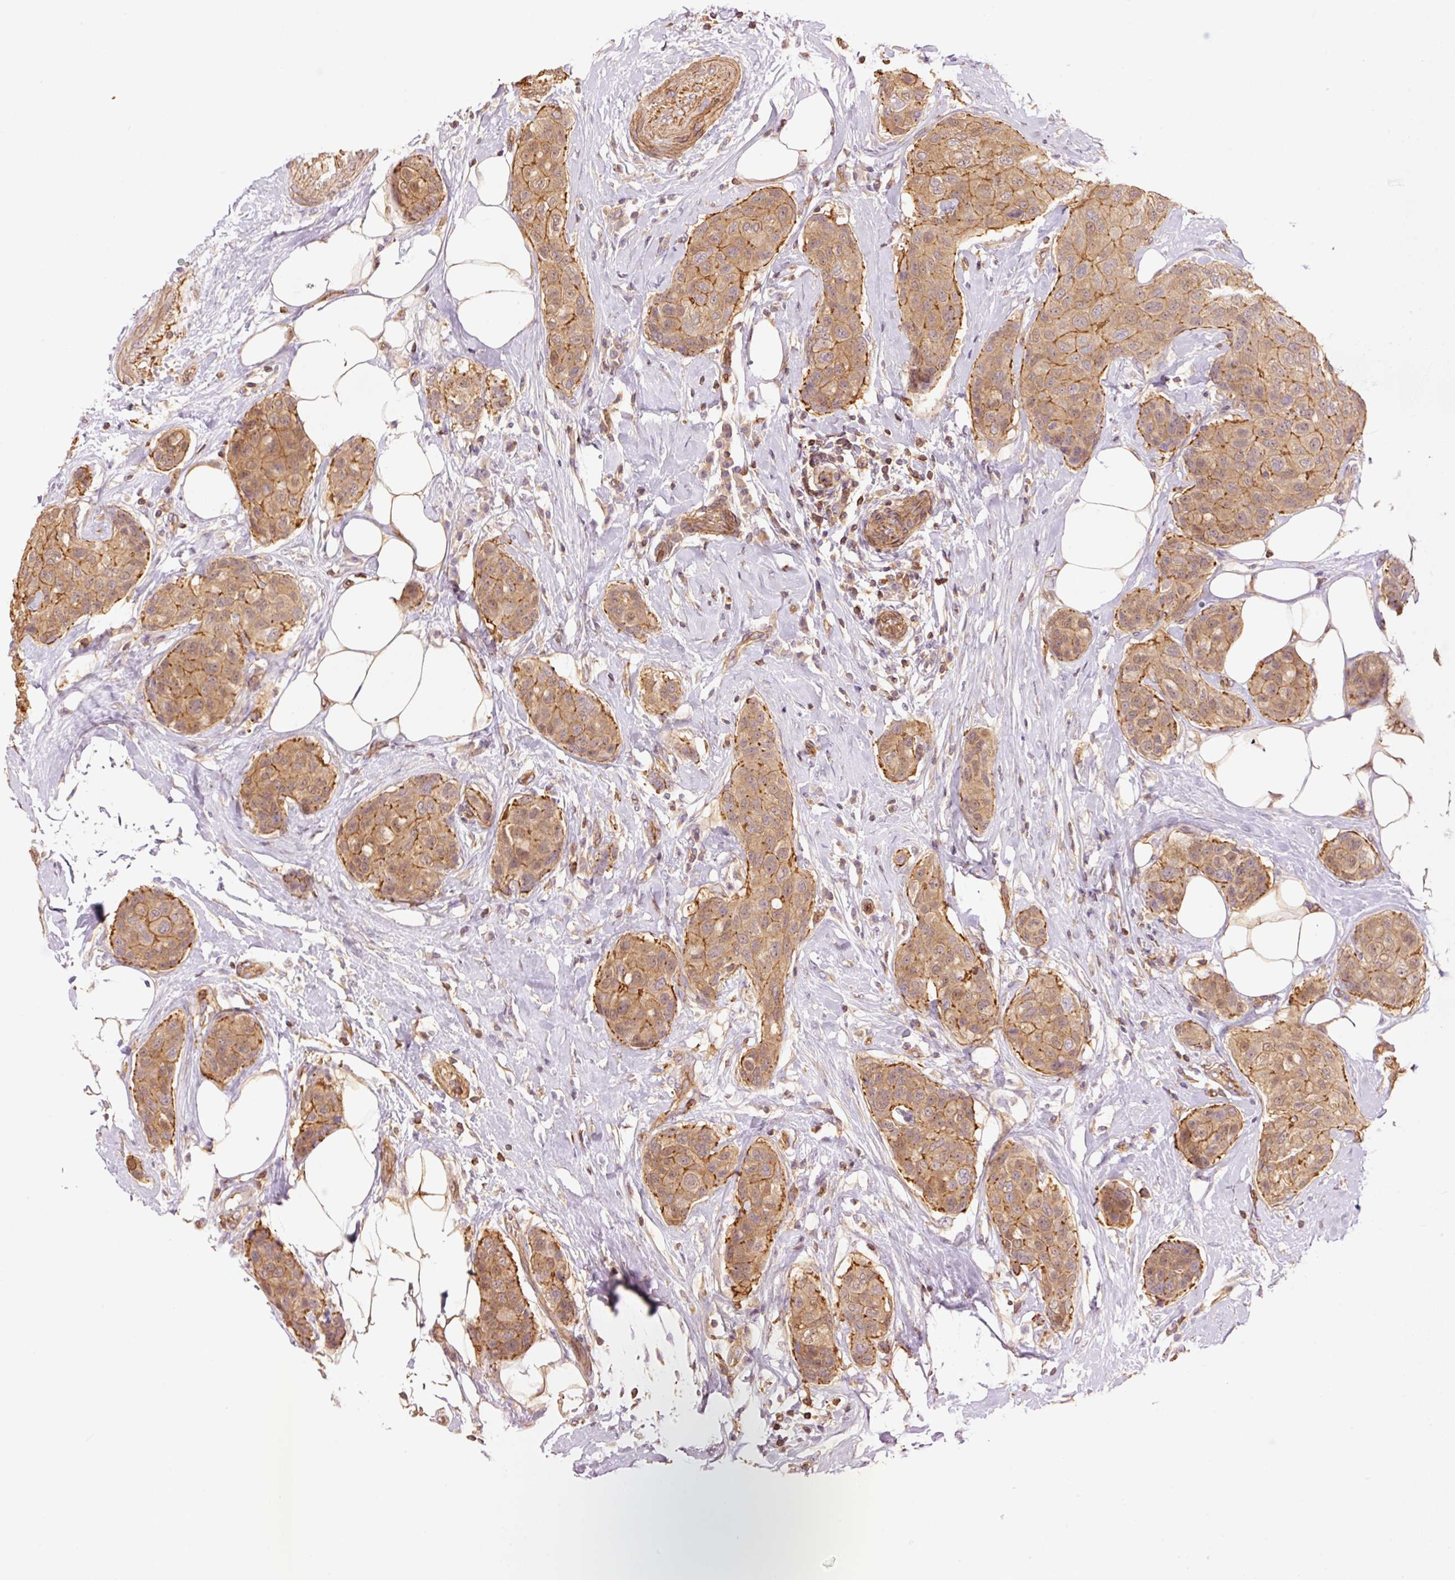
{"staining": {"intensity": "moderate", "quantity": ">75%", "location": "cytoplasmic/membranous"}, "tissue": "breast cancer", "cell_type": "Tumor cells", "image_type": "cancer", "snomed": [{"axis": "morphology", "description": "Duct carcinoma"}, {"axis": "topography", "description": "Breast"}, {"axis": "topography", "description": "Lymph node"}], "caption": "This histopathology image displays immunohistochemistry (IHC) staining of breast cancer (intraductal carcinoma), with medium moderate cytoplasmic/membranous positivity in about >75% of tumor cells.", "gene": "PPP1R1B", "patient": {"sex": "female", "age": 80}}